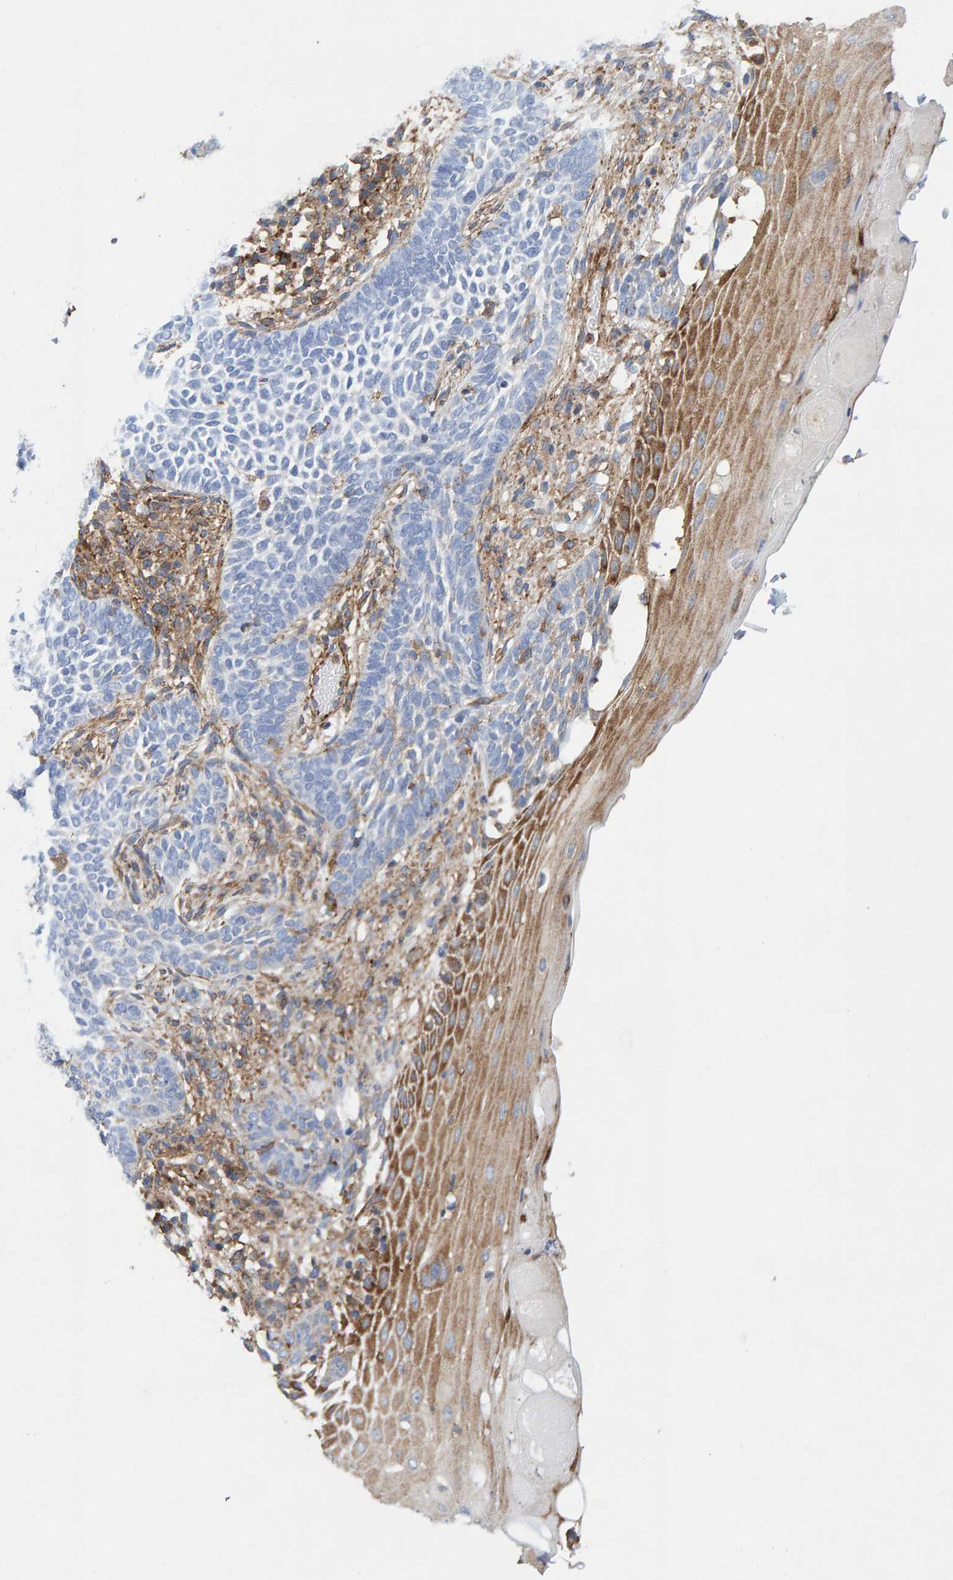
{"staining": {"intensity": "negative", "quantity": "none", "location": "none"}, "tissue": "skin cancer", "cell_type": "Tumor cells", "image_type": "cancer", "snomed": [{"axis": "morphology", "description": "Basal cell carcinoma"}, {"axis": "topography", "description": "Skin"}], "caption": "An IHC photomicrograph of skin basal cell carcinoma is shown. There is no staining in tumor cells of skin basal cell carcinoma.", "gene": "MVP", "patient": {"sex": "male", "age": 87}}